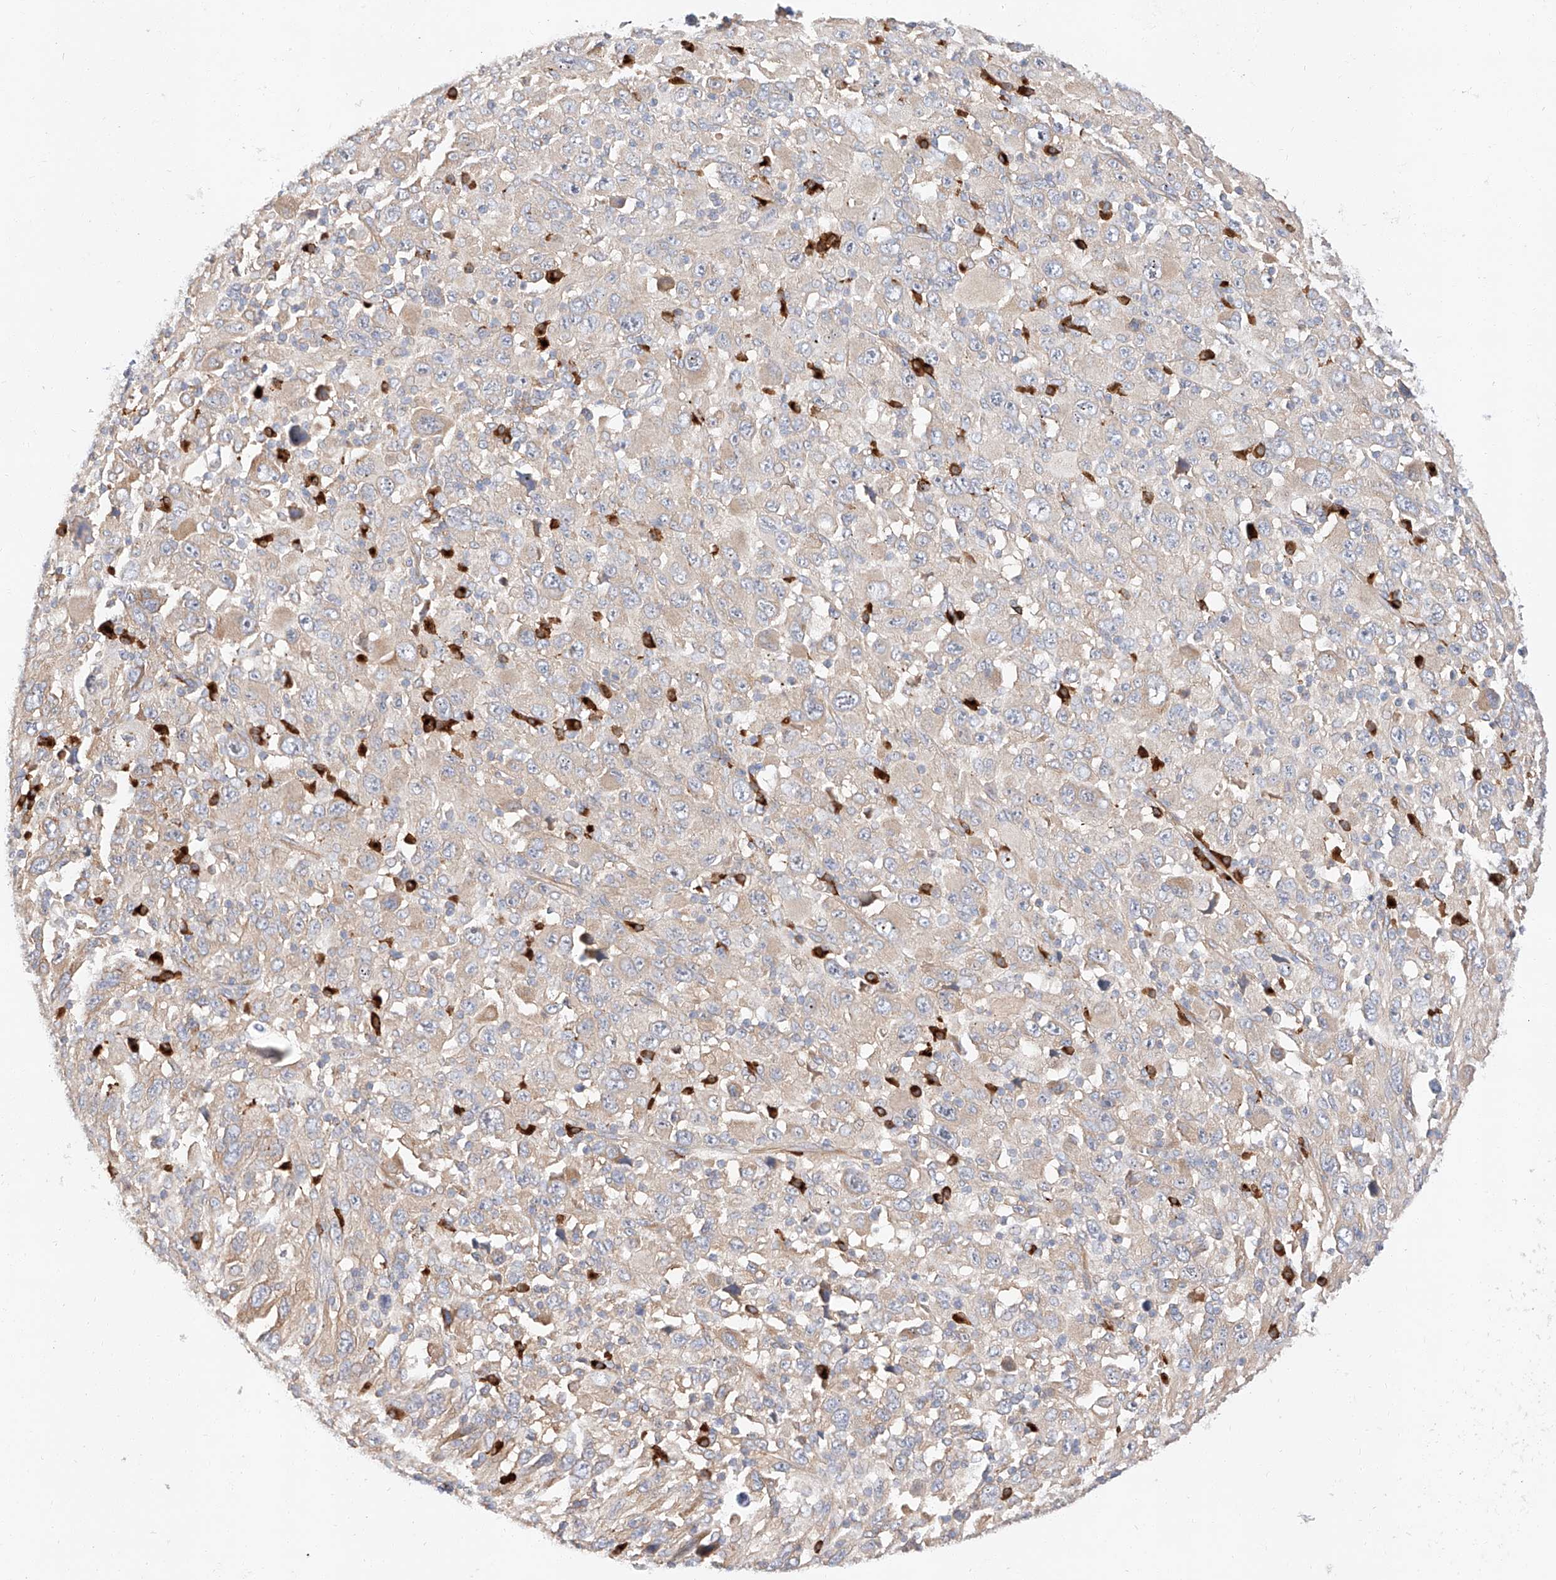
{"staining": {"intensity": "weak", "quantity": "<25%", "location": "cytoplasmic/membranous"}, "tissue": "melanoma", "cell_type": "Tumor cells", "image_type": "cancer", "snomed": [{"axis": "morphology", "description": "Malignant melanoma, Metastatic site"}, {"axis": "topography", "description": "Skin"}], "caption": "Protein analysis of malignant melanoma (metastatic site) shows no significant staining in tumor cells. The staining was performed using DAB (3,3'-diaminobenzidine) to visualize the protein expression in brown, while the nuclei were stained in blue with hematoxylin (Magnification: 20x).", "gene": "GLMN", "patient": {"sex": "female", "age": 56}}